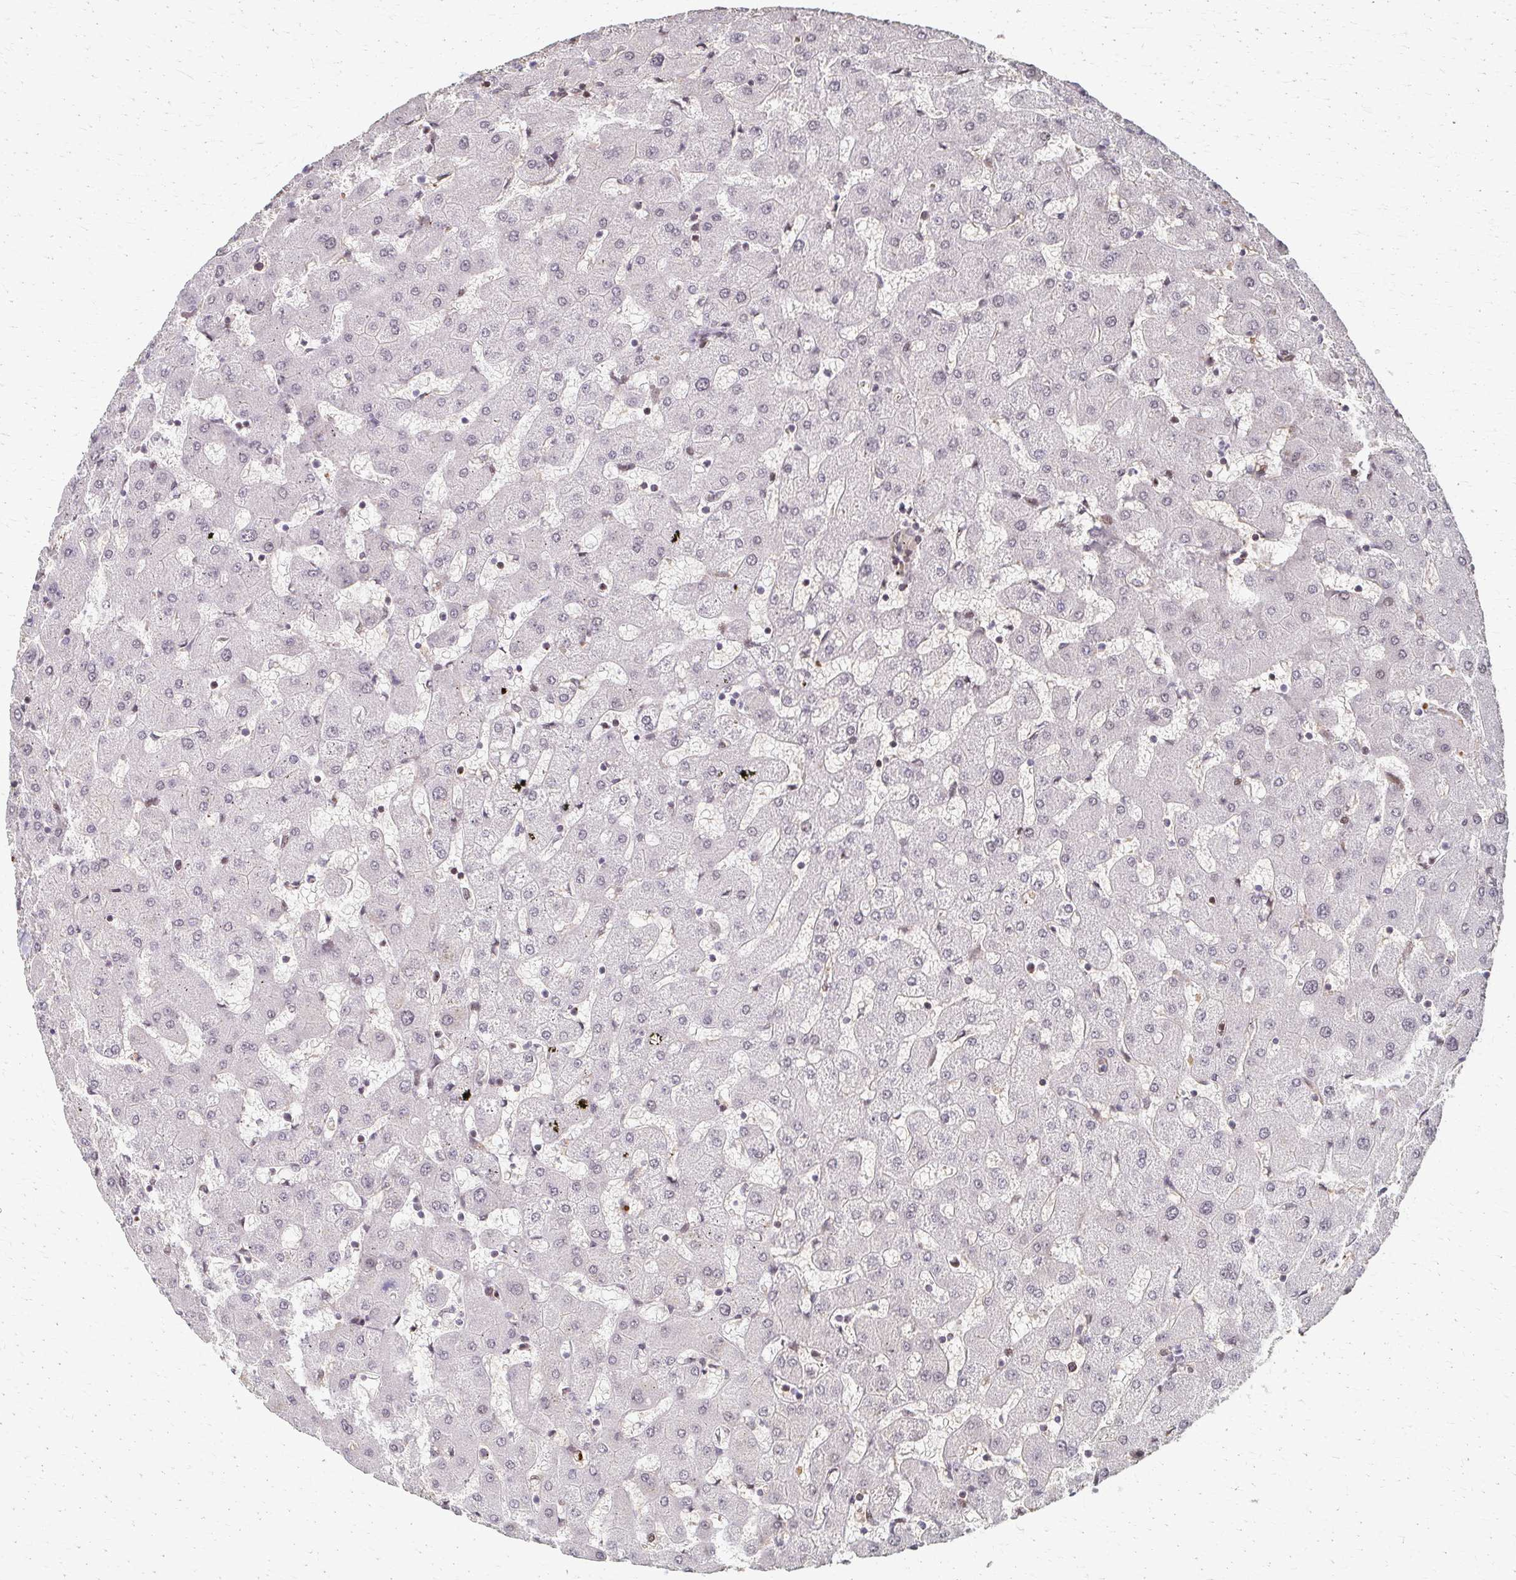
{"staining": {"intensity": "negative", "quantity": "none", "location": "none"}, "tissue": "liver", "cell_type": "Cholangiocytes", "image_type": "normal", "snomed": [{"axis": "morphology", "description": "Normal tissue, NOS"}, {"axis": "topography", "description": "Liver"}], "caption": "Immunohistochemistry image of unremarkable liver stained for a protein (brown), which demonstrates no expression in cholangiocytes.", "gene": "SKA2", "patient": {"sex": "female", "age": 63}}